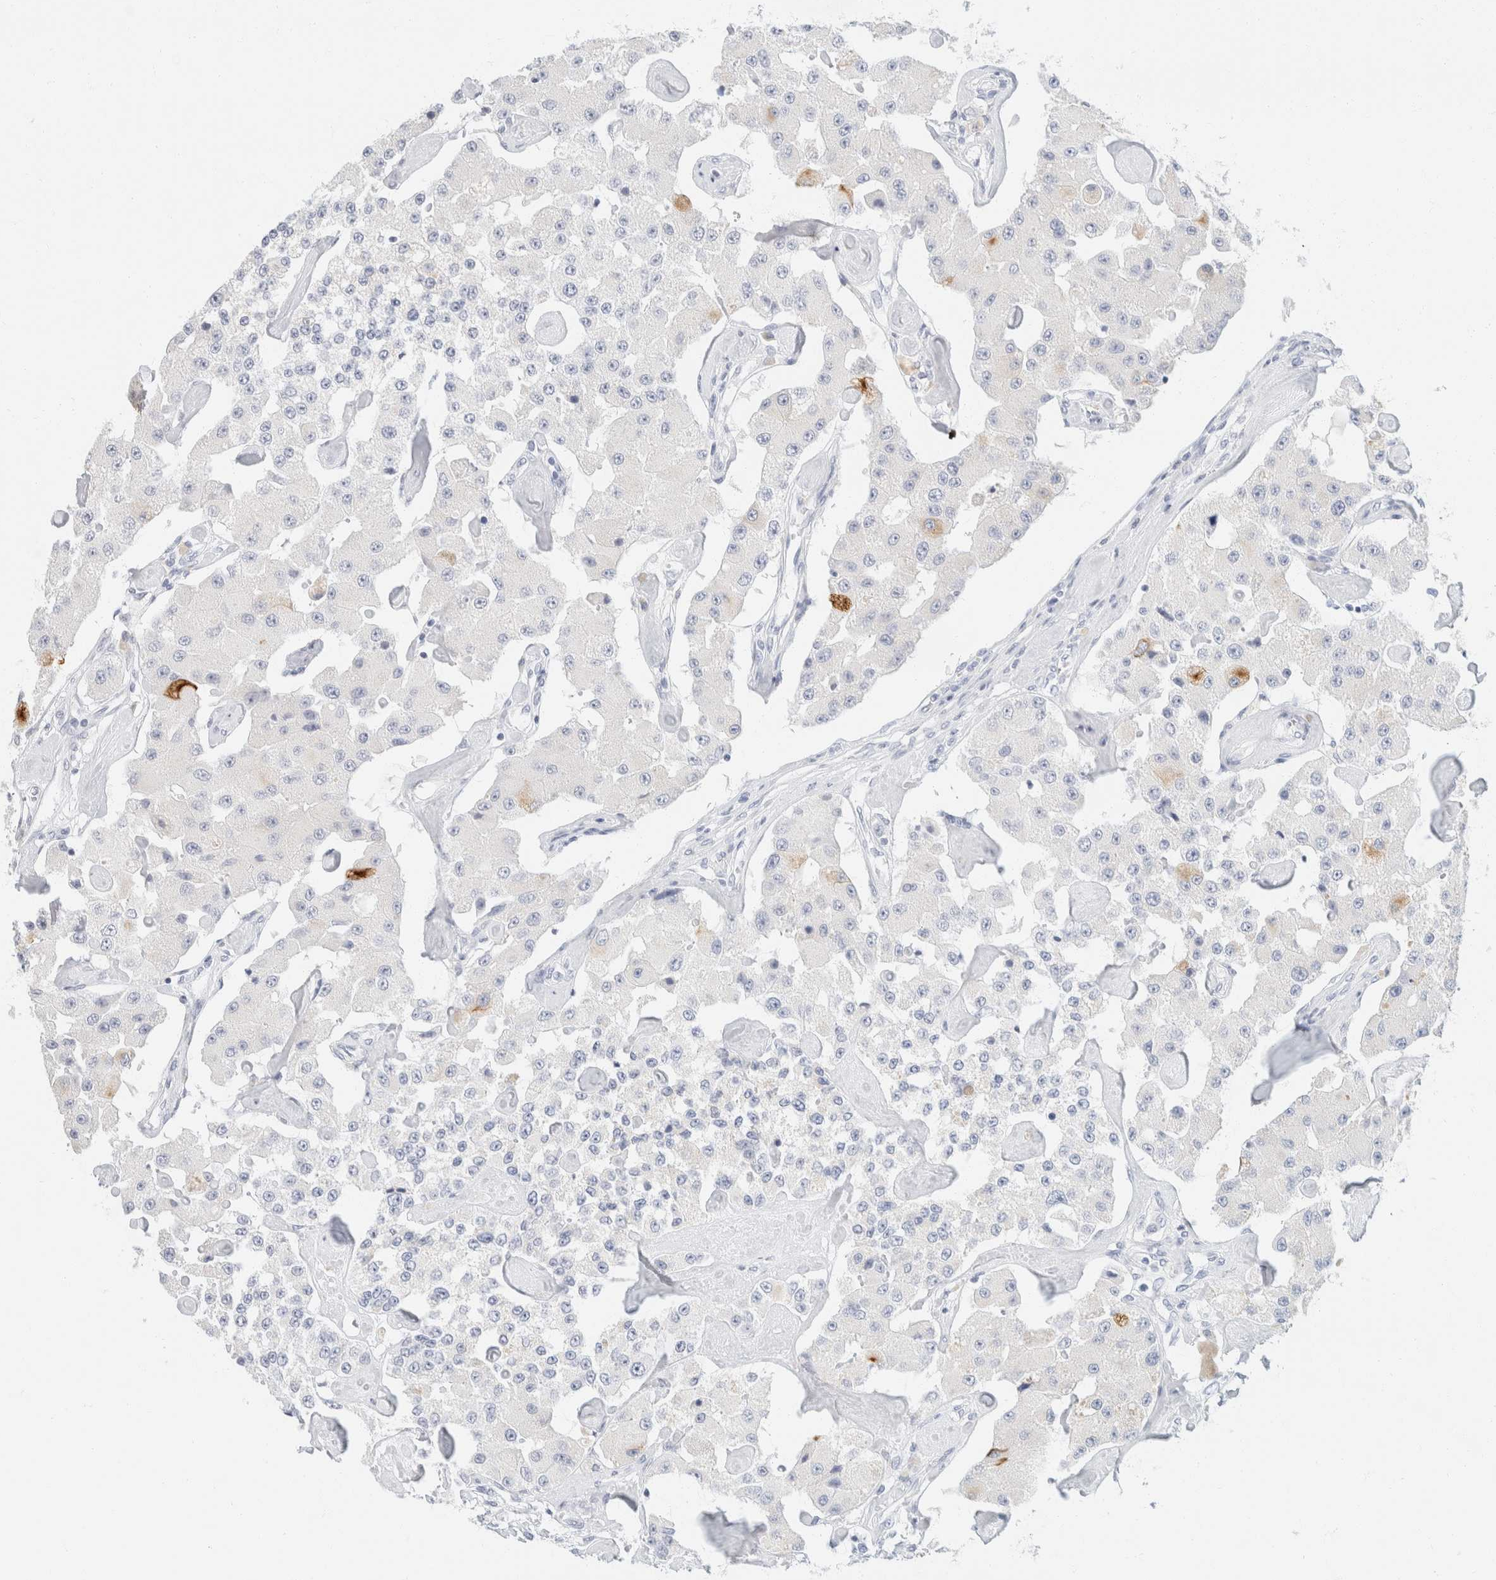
{"staining": {"intensity": "negative", "quantity": "none", "location": "none"}, "tissue": "carcinoid", "cell_type": "Tumor cells", "image_type": "cancer", "snomed": [{"axis": "morphology", "description": "Carcinoid, malignant, NOS"}, {"axis": "topography", "description": "Pancreas"}], "caption": "There is no significant expression in tumor cells of carcinoid.", "gene": "KRT20", "patient": {"sex": "male", "age": 41}}